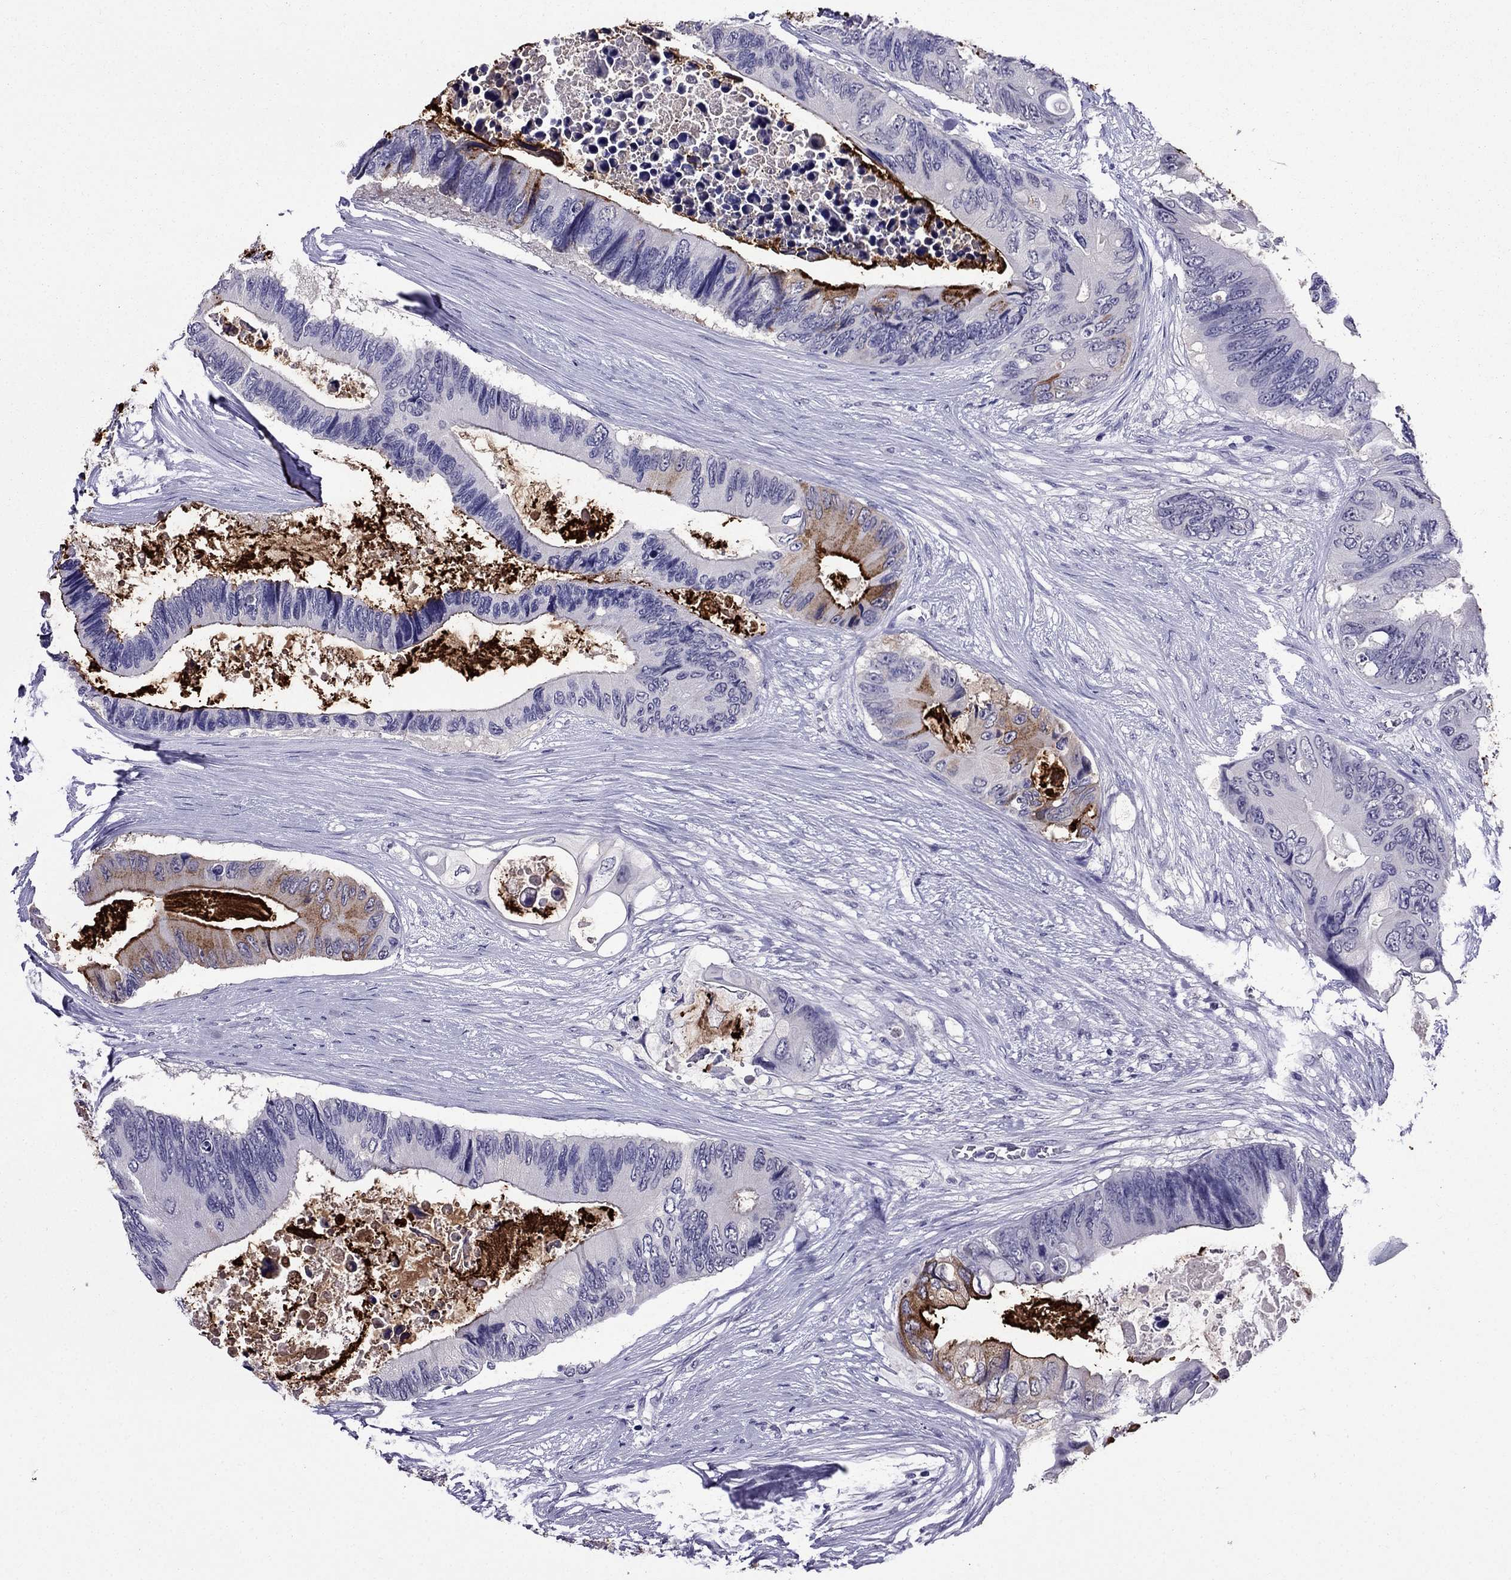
{"staining": {"intensity": "negative", "quantity": "none", "location": "none"}, "tissue": "colorectal cancer", "cell_type": "Tumor cells", "image_type": "cancer", "snomed": [{"axis": "morphology", "description": "Adenocarcinoma, NOS"}, {"axis": "topography", "description": "Rectum"}], "caption": "Micrograph shows no protein staining in tumor cells of colorectal adenocarcinoma tissue.", "gene": "OLFM4", "patient": {"sex": "male", "age": 63}}